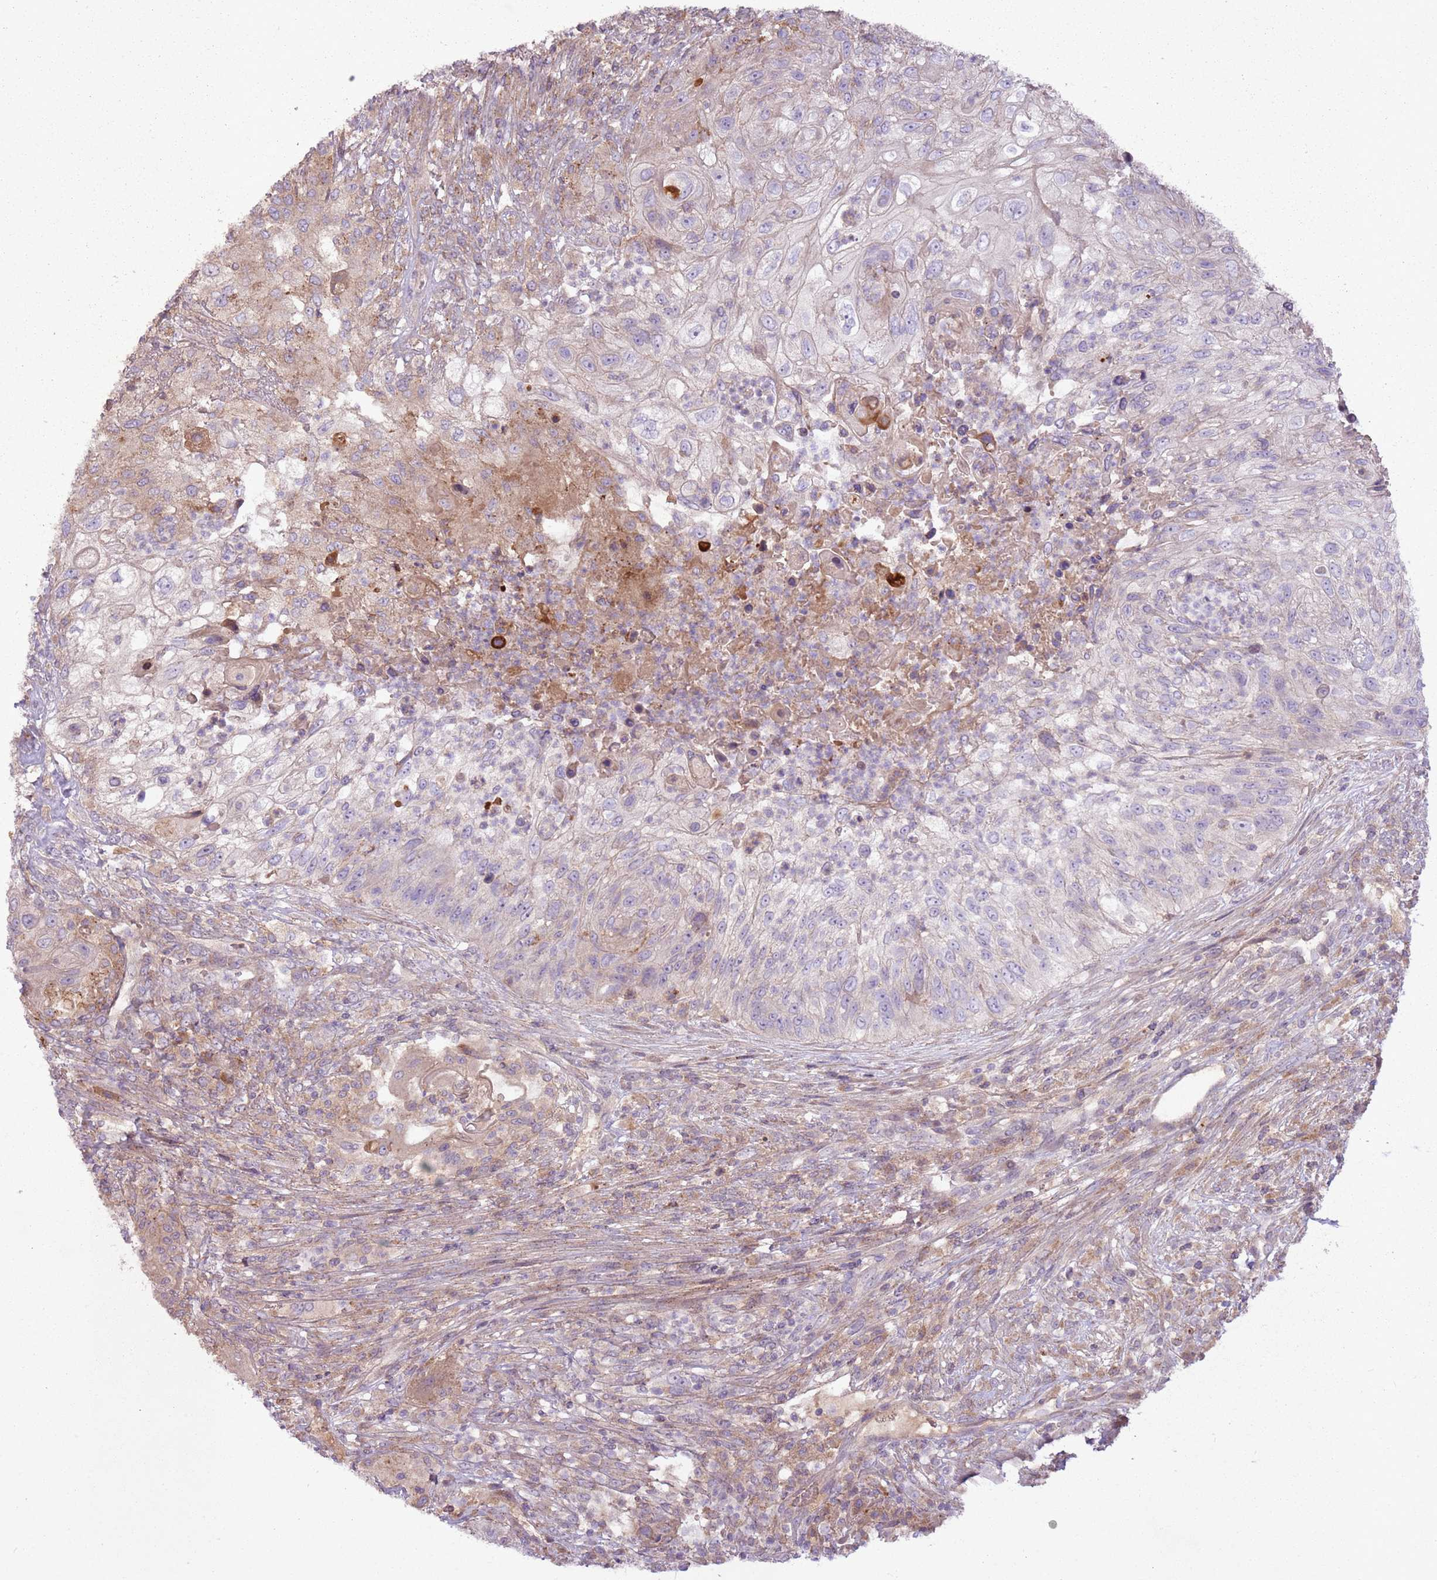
{"staining": {"intensity": "weak", "quantity": "25%-75%", "location": "cytoplasmic/membranous"}, "tissue": "urothelial cancer", "cell_type": "Tumor cells", "image_type": "cancer", "snomed": [{"axis": "morphology", "description": "Urothelial carcinoma, High grade"}, {"axis": "topography", "description": "Urinary bladder"}], "caption": "Brown immunohistochemical staining in urothelial carcinoma (high-grade) displays weak cytoplasmic/membranous staining in approximately 25%-75% of tumor cells. Immunohistochemistry stains the protein of interest in brown and the nuclei are stained blue.", "gene": "ANKRD24", "patient": {"sex": "female", "age": 60}}